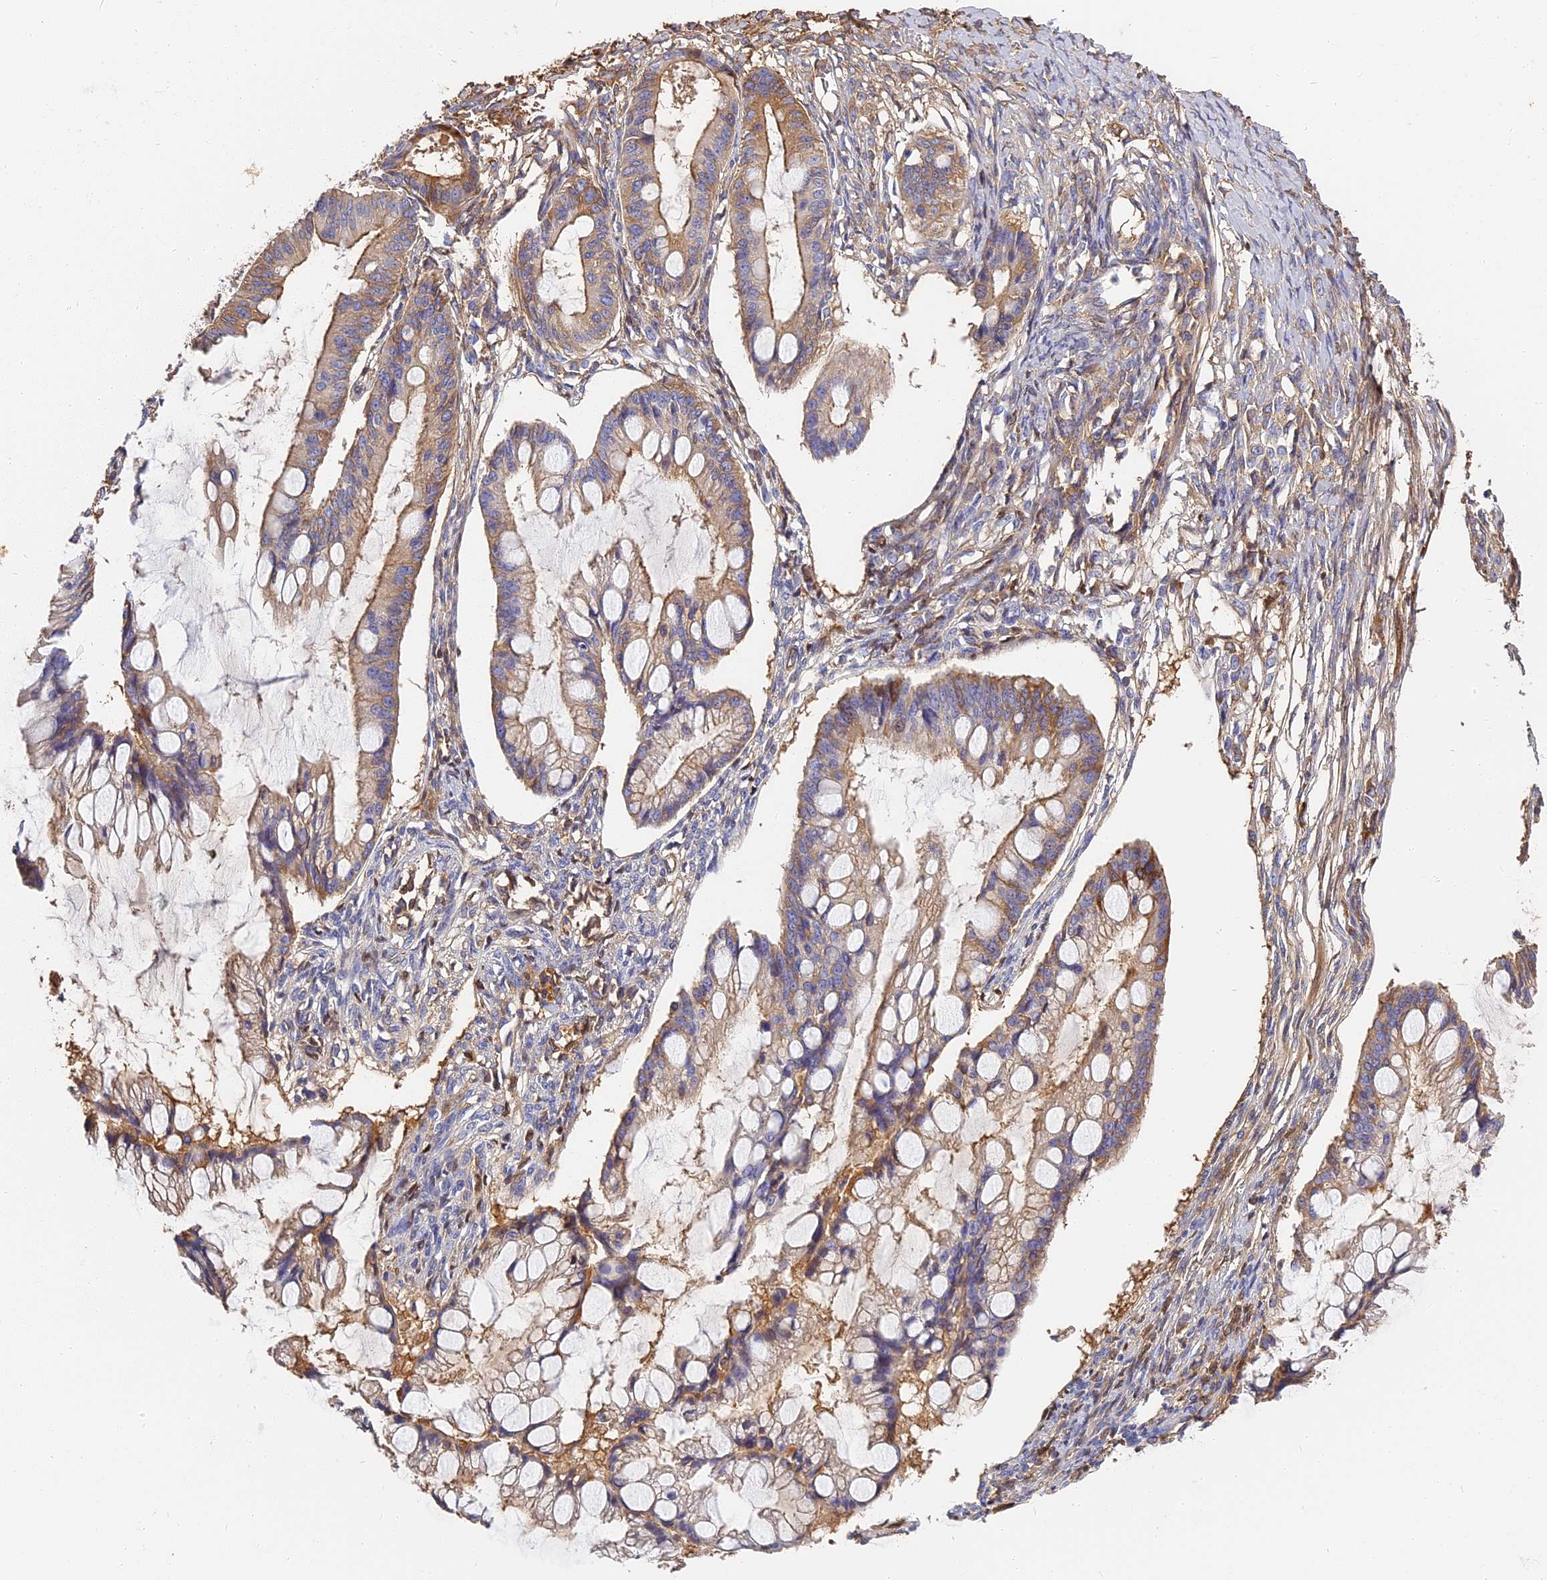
{"staining": {"intensity": "weak", "quantity": "25%-75%", "location": "cytoplasmic/membranous"}, "tissue": "ovarian cancer", "cell_type": "Tumor cells", "image_type": "cancer", "snomed": [{"axis": "morphology", "description": "Cystadenocarcinoma, mucinous, NOS"}, {"axis": "topography", "description": "Ovary"}], "caption": "Protein analysis of mucinous cystadenocarcinoma (ovarian) tissue demonstrates weak cytoplasmic/membranous staining in about 25%-75% of tumor cells. (DAB (3,3'-diaminobenzidine) IHC, brown staining for protein, blue staining for nuclei).", "gene": "ITIH1", "patient": {"sex": "female", "age": 73}}